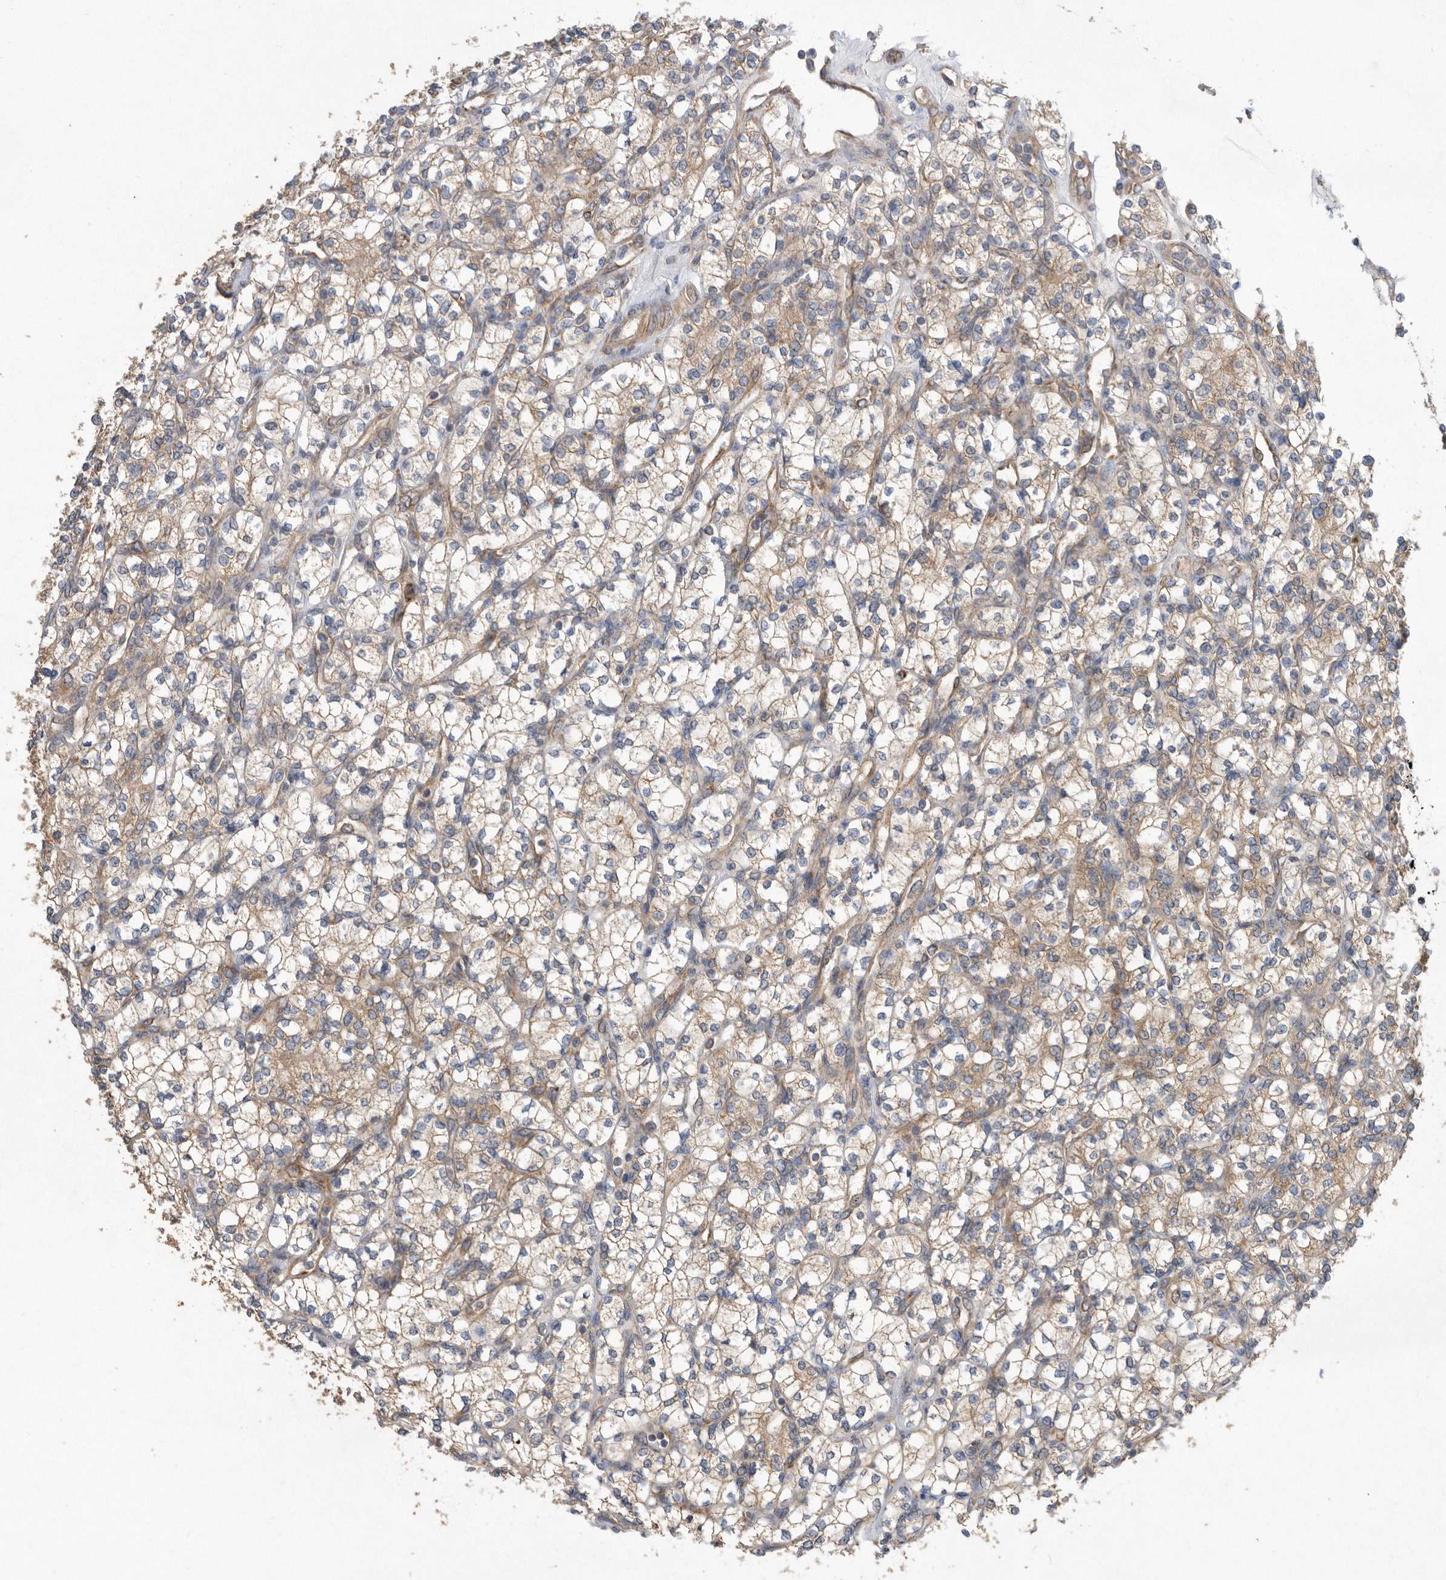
{"staining": {"intensity": "moderate", "quantity": ">75%", "location": "cytoplasmic/membranous"}, "tissue": "renal cancer", "cell_type": "Tumor cells", "image_type": "cancer", "snomed": [{"axis": "morphology", "description": "Adenocarcinoma, NOS"}, {"axis": "topography", "description": "Kidney"}], "caption": "Protein expression by immunohistochemistry (IHC) displays moderate cytoplasmic/membranous positivity in about >75% of tumor cells in adenocarcinoma (renal).", "gene": "PON2", "patient": {"sex": "male", "age": 77}}